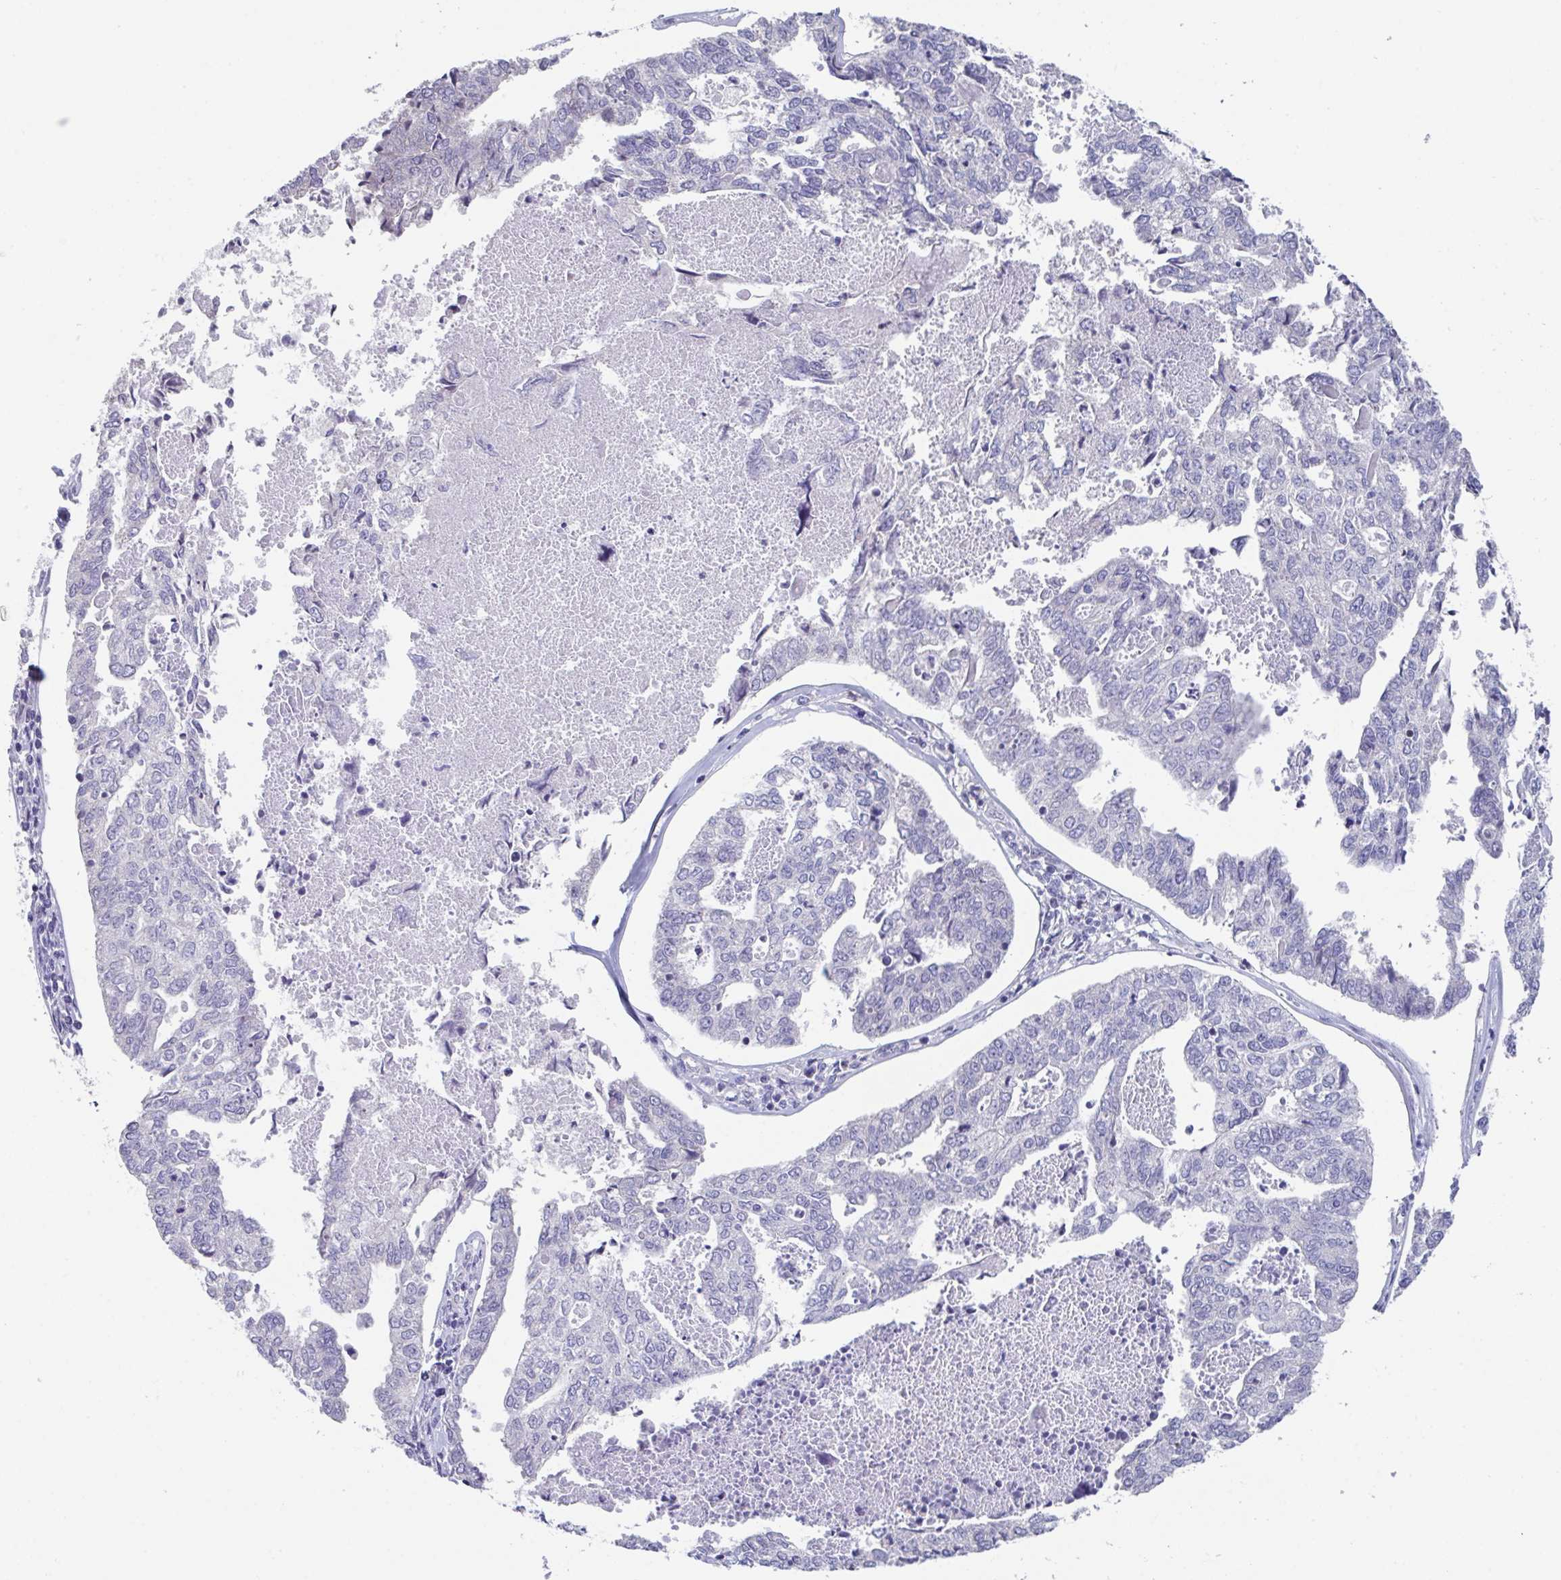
{"staining": {"intensity": "negative", "quantity": "none", "location": "none"}, "tissue": "endometrial cancer", "cell_type": "Tumor cells", "image_type": "cancer", "snomed": [{"axis": "morphology", "description": "Adenocarcinoma, NOS"}, {"axis": "topography", "description": "Endometrium"}], "caption": "Immunohistochemistry of human endometrial cancer demonstrates no staining in tumor cells.", "gene": "LRRC58", "patient": {"sex": "female", "age": 73}}